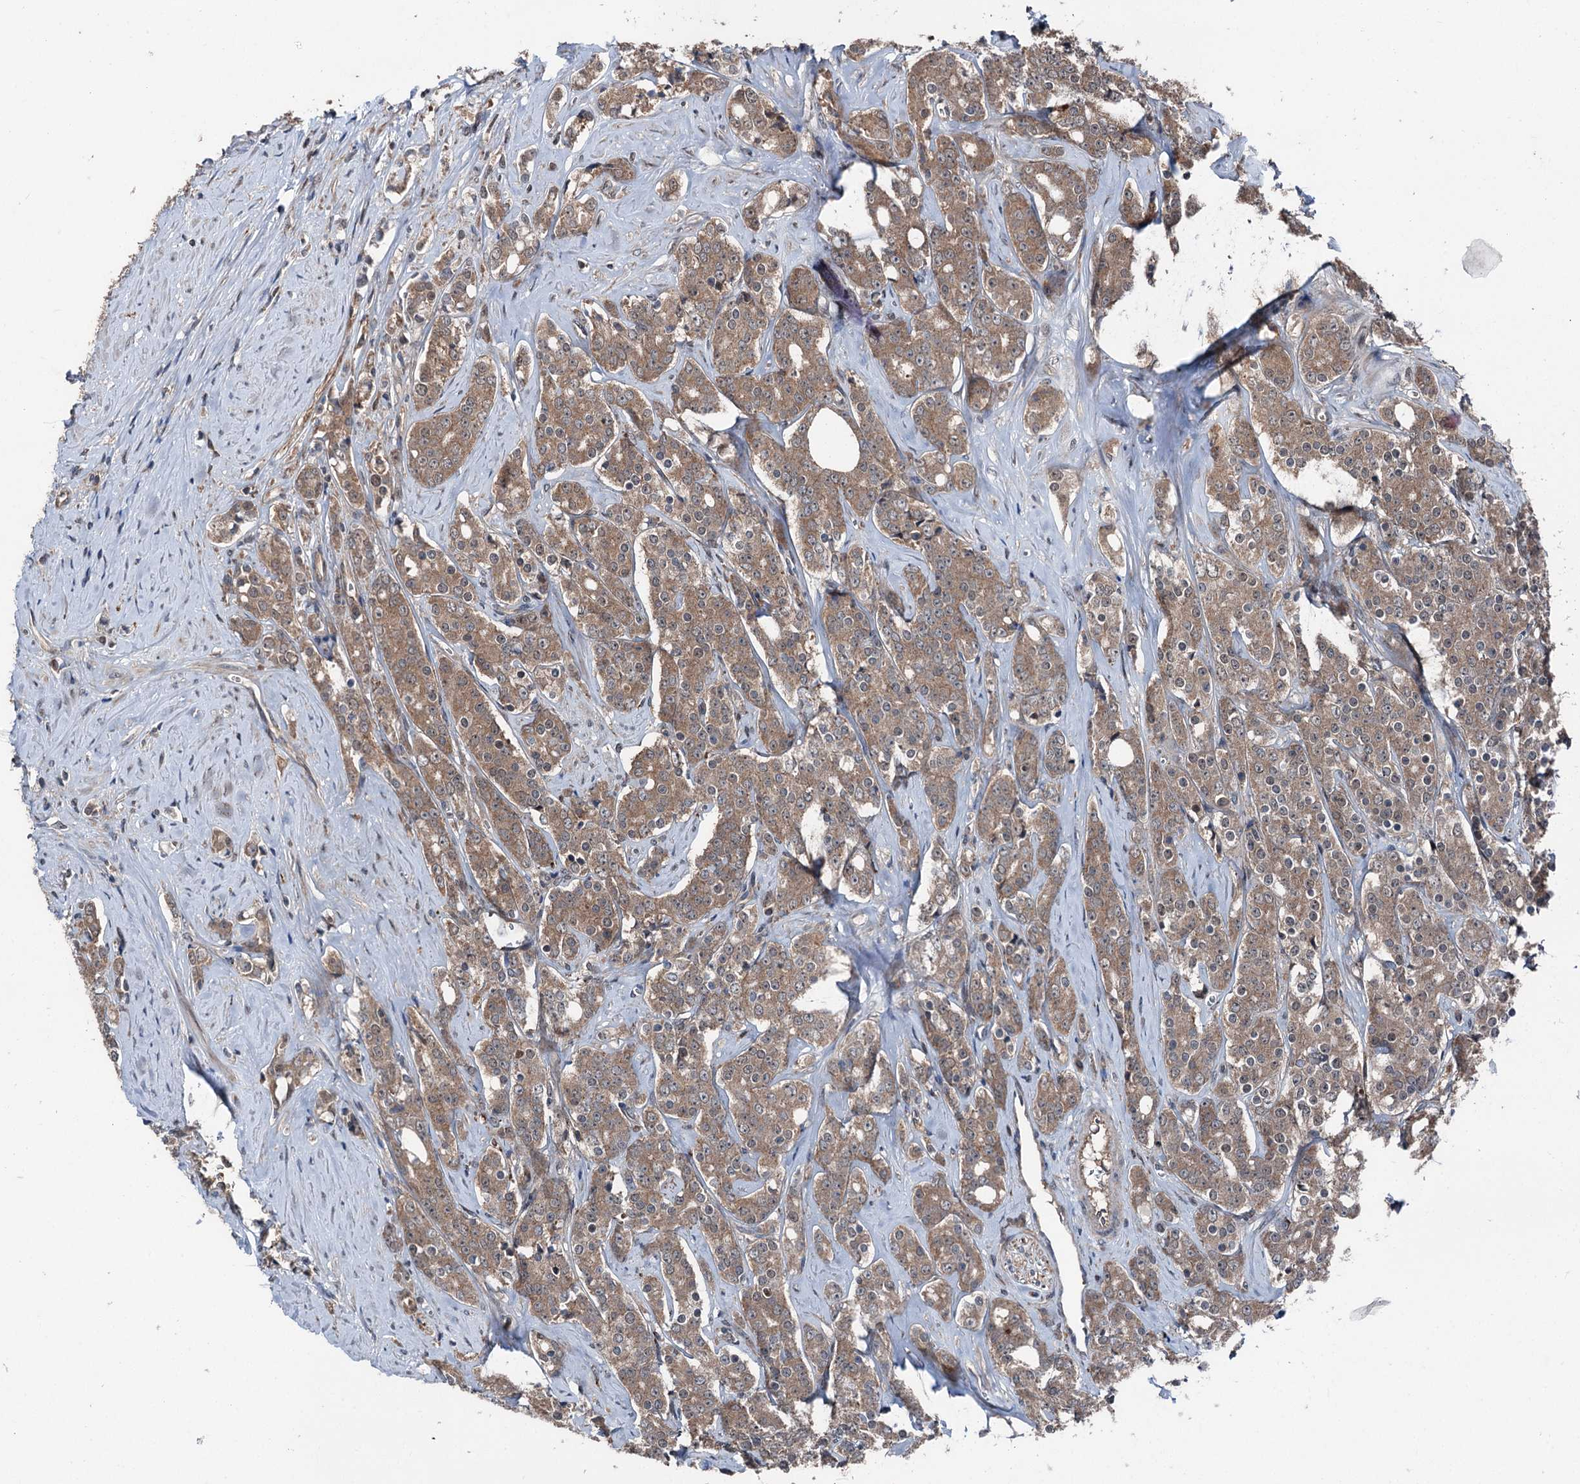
{"staining": {"intensity": "moderate", "quantity": ">75%", "location": "cytoplasmic/membranous"}, "tissue": "prostate cancer", "cell_type": "Tumor cells", "image_type": "cancer", "snomed": [{"axis": "morphology", "description": "Adenocarcinoma, High grade"}, {"axis": "topography", "description": "Prostate"}], "caption": "A micrograph showing moderate cytoplasmic/membranous positivity in approximately >75% of tumor cells in prostate cancer, as visualized by brown immunohistochemical staining.", "gene": "PSMD13", "patient": {"sex": "male", "age": 62}}